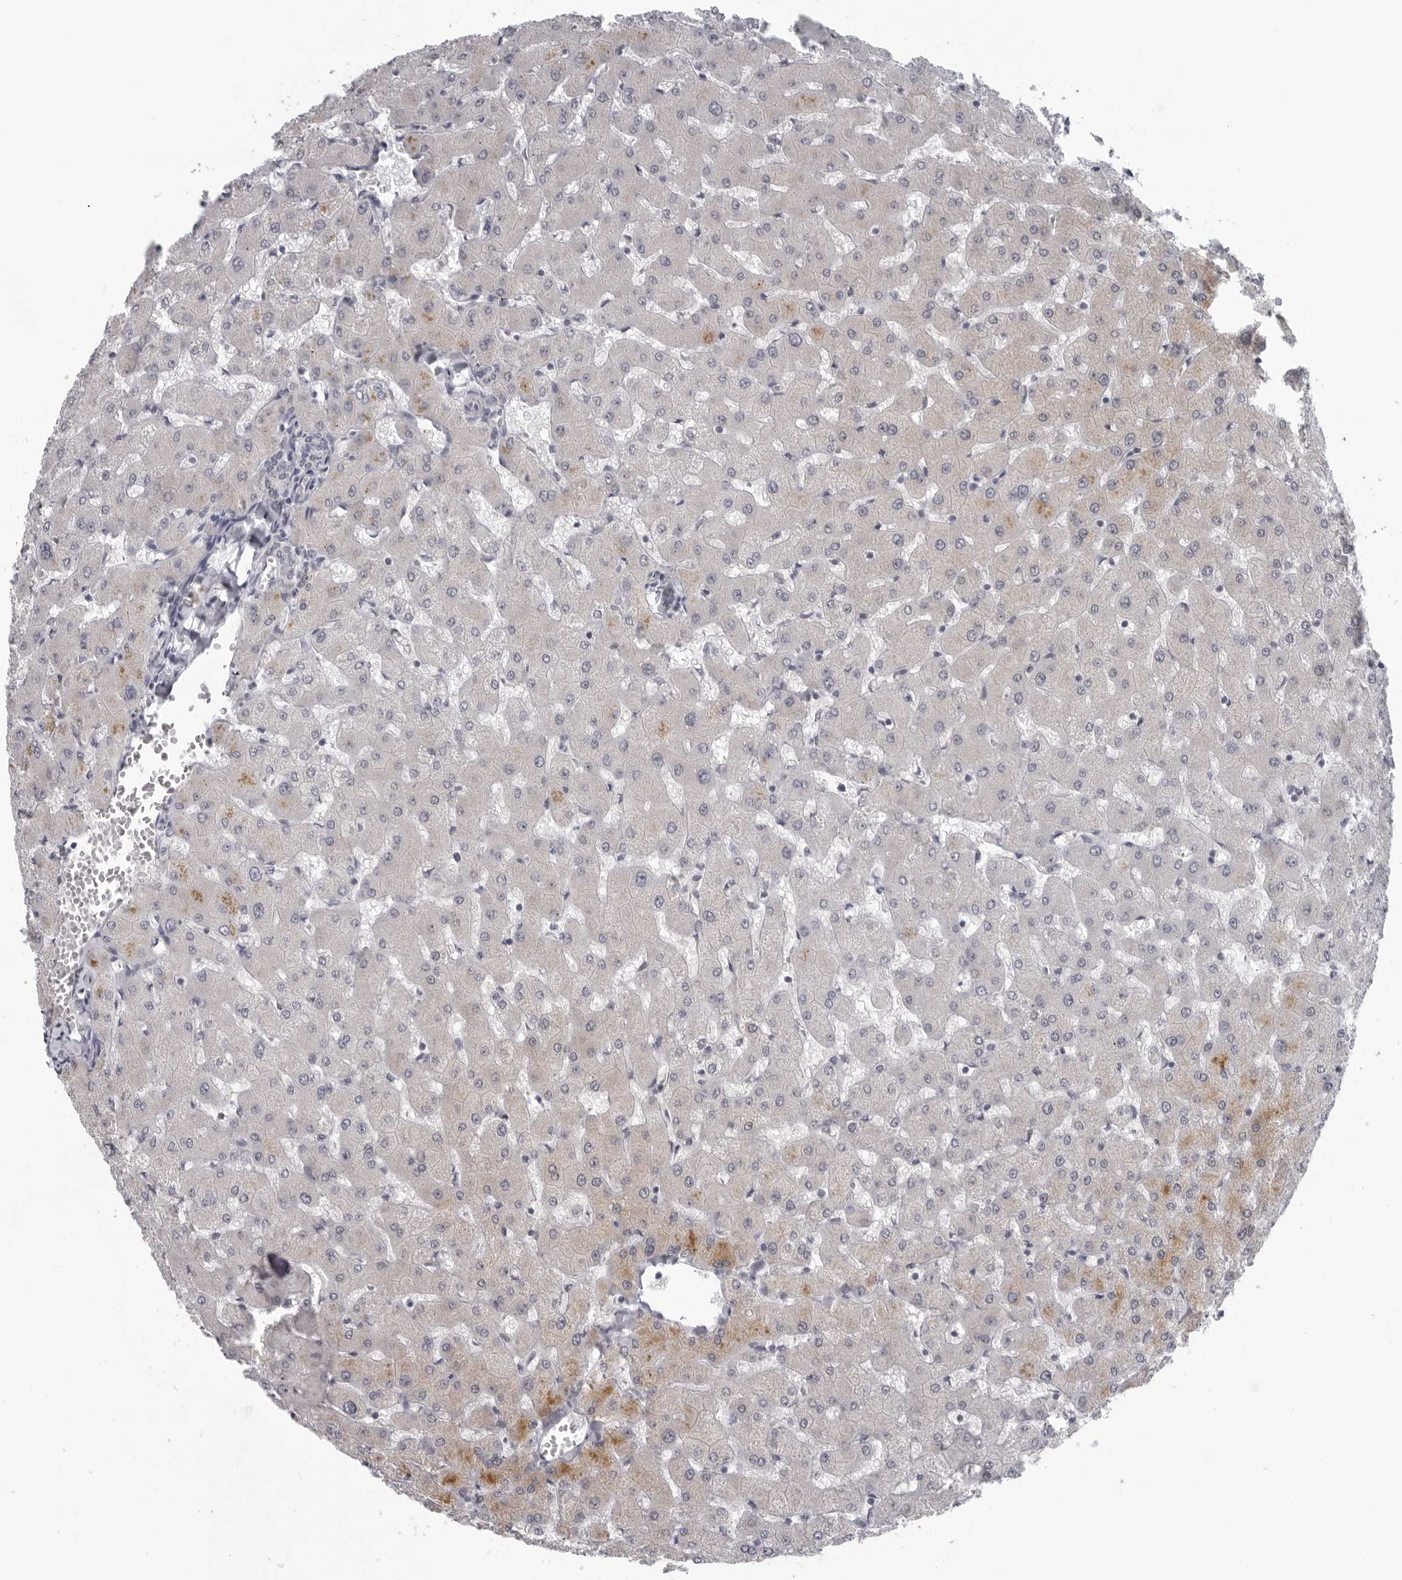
{"staining": {"intensity": "negative", "quantity": "none", "location": "none"}, "tissue": "liver", "cell_type": "Cholangiocytes", "image_type": "normal", "snomed": [{"axis": "morphology", "description": "Normal tissue, NOS"}, {"axis": "topography", "description": "Liver"}], "caption": "Cholangiocytes show no significant positivity in unremarkable liver.", "gene": "OPLAH", "patient": {"sex": "female", "age": 63}}